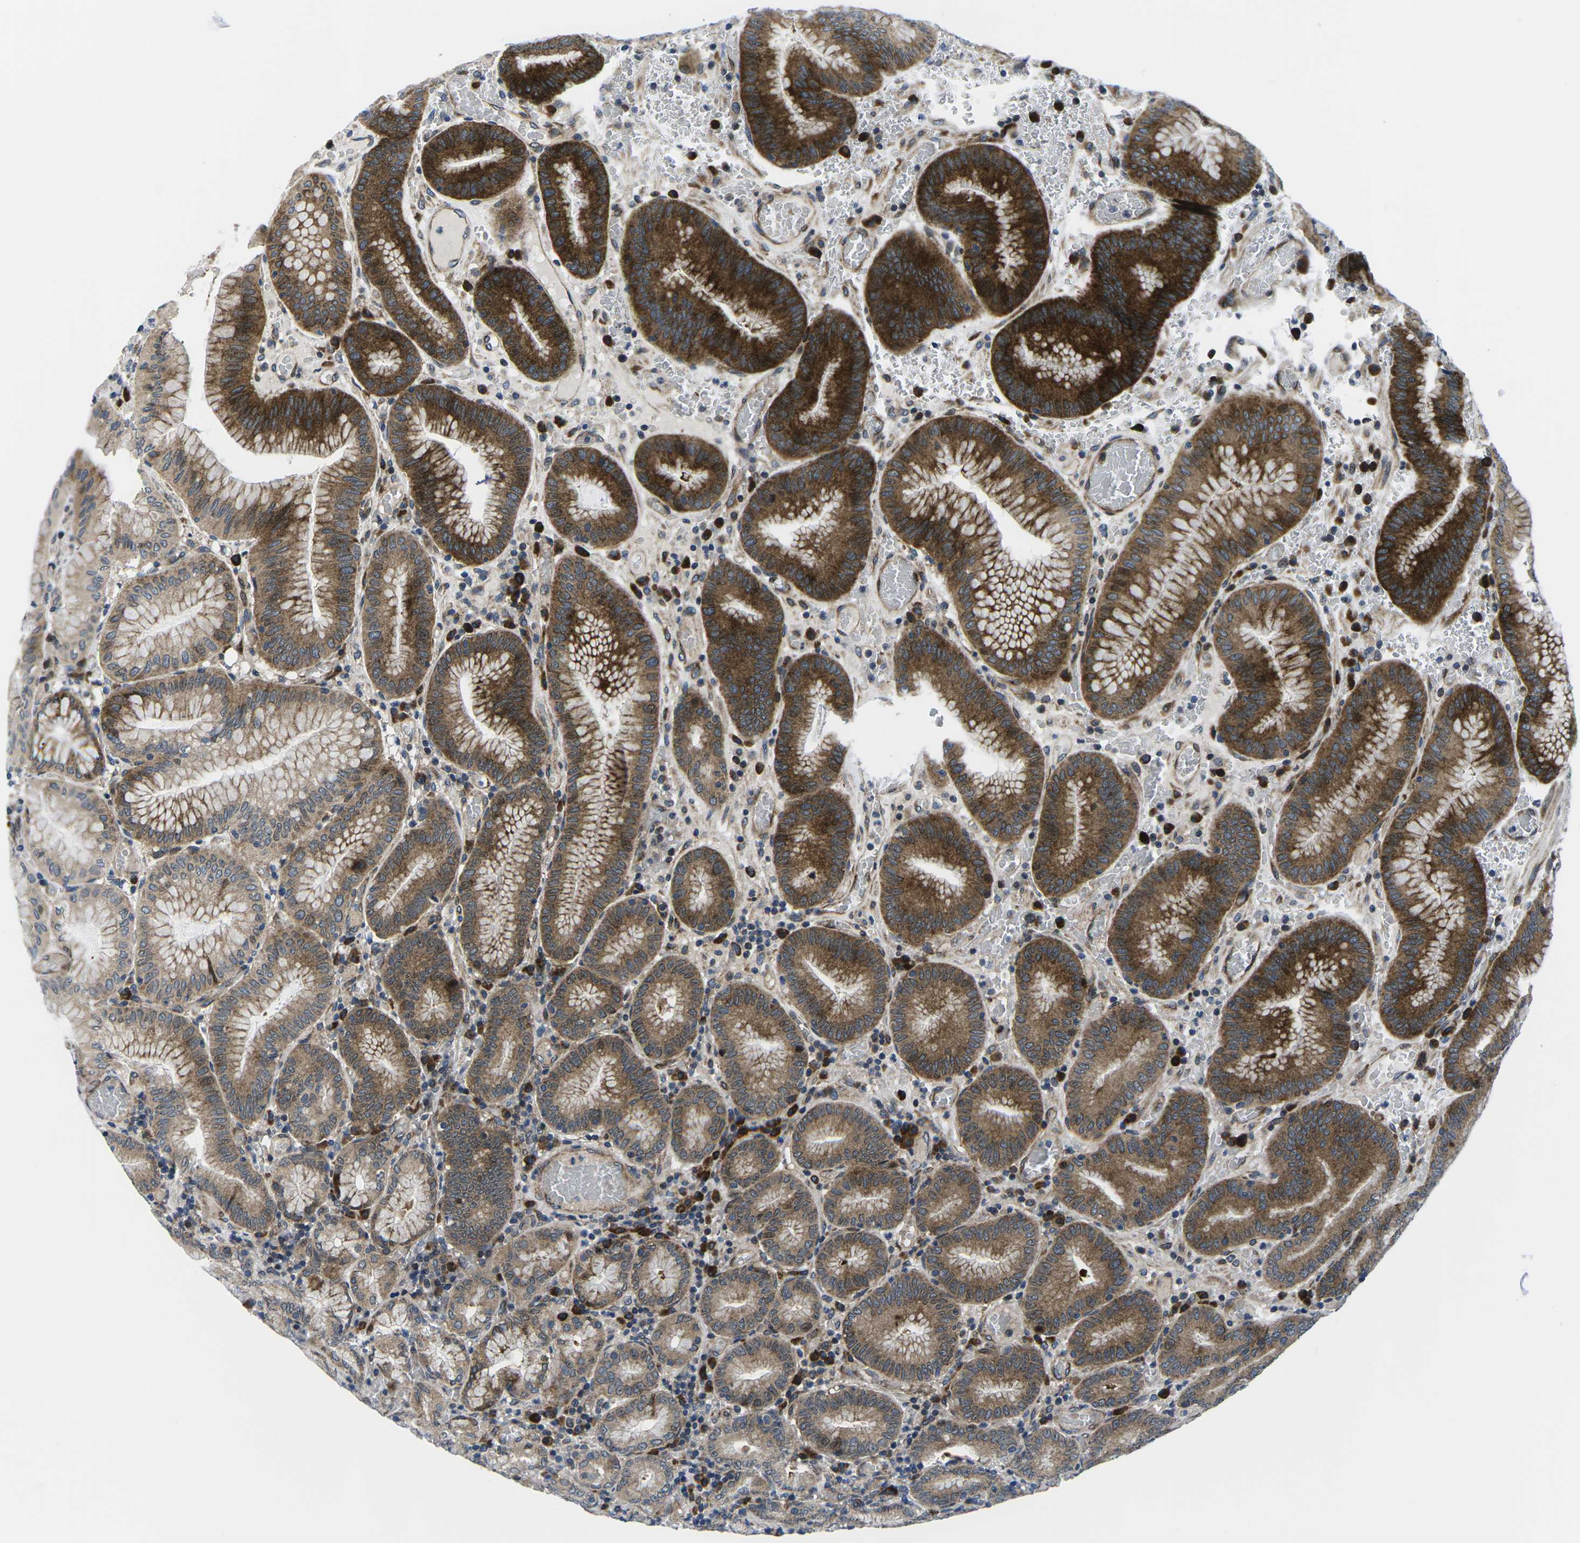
{"staining": {"intensity": "strong", "quantity": ">75%", "location": "cytoplasmic/membranous,nuclear"}, "tissue": "stomach", "cell_type": "Glandular cells", "image_type": "normal", "snomed": [{"axis": "morphology", "description": "Normal tissue, NOS"}, {"axis": "morphology", "description": "Carcinoid, malignant, NOS"}, {"axis": "topography", "description": "Stomach, upper"}], "caption": "Glandular cells exhibit strong cytoplasmic/membranous,nuclear positivity in approximately >75% of cells in unremarkable stomach.", "gene": "EIF4E", "patient": {"sex": "male", "age": 39}}